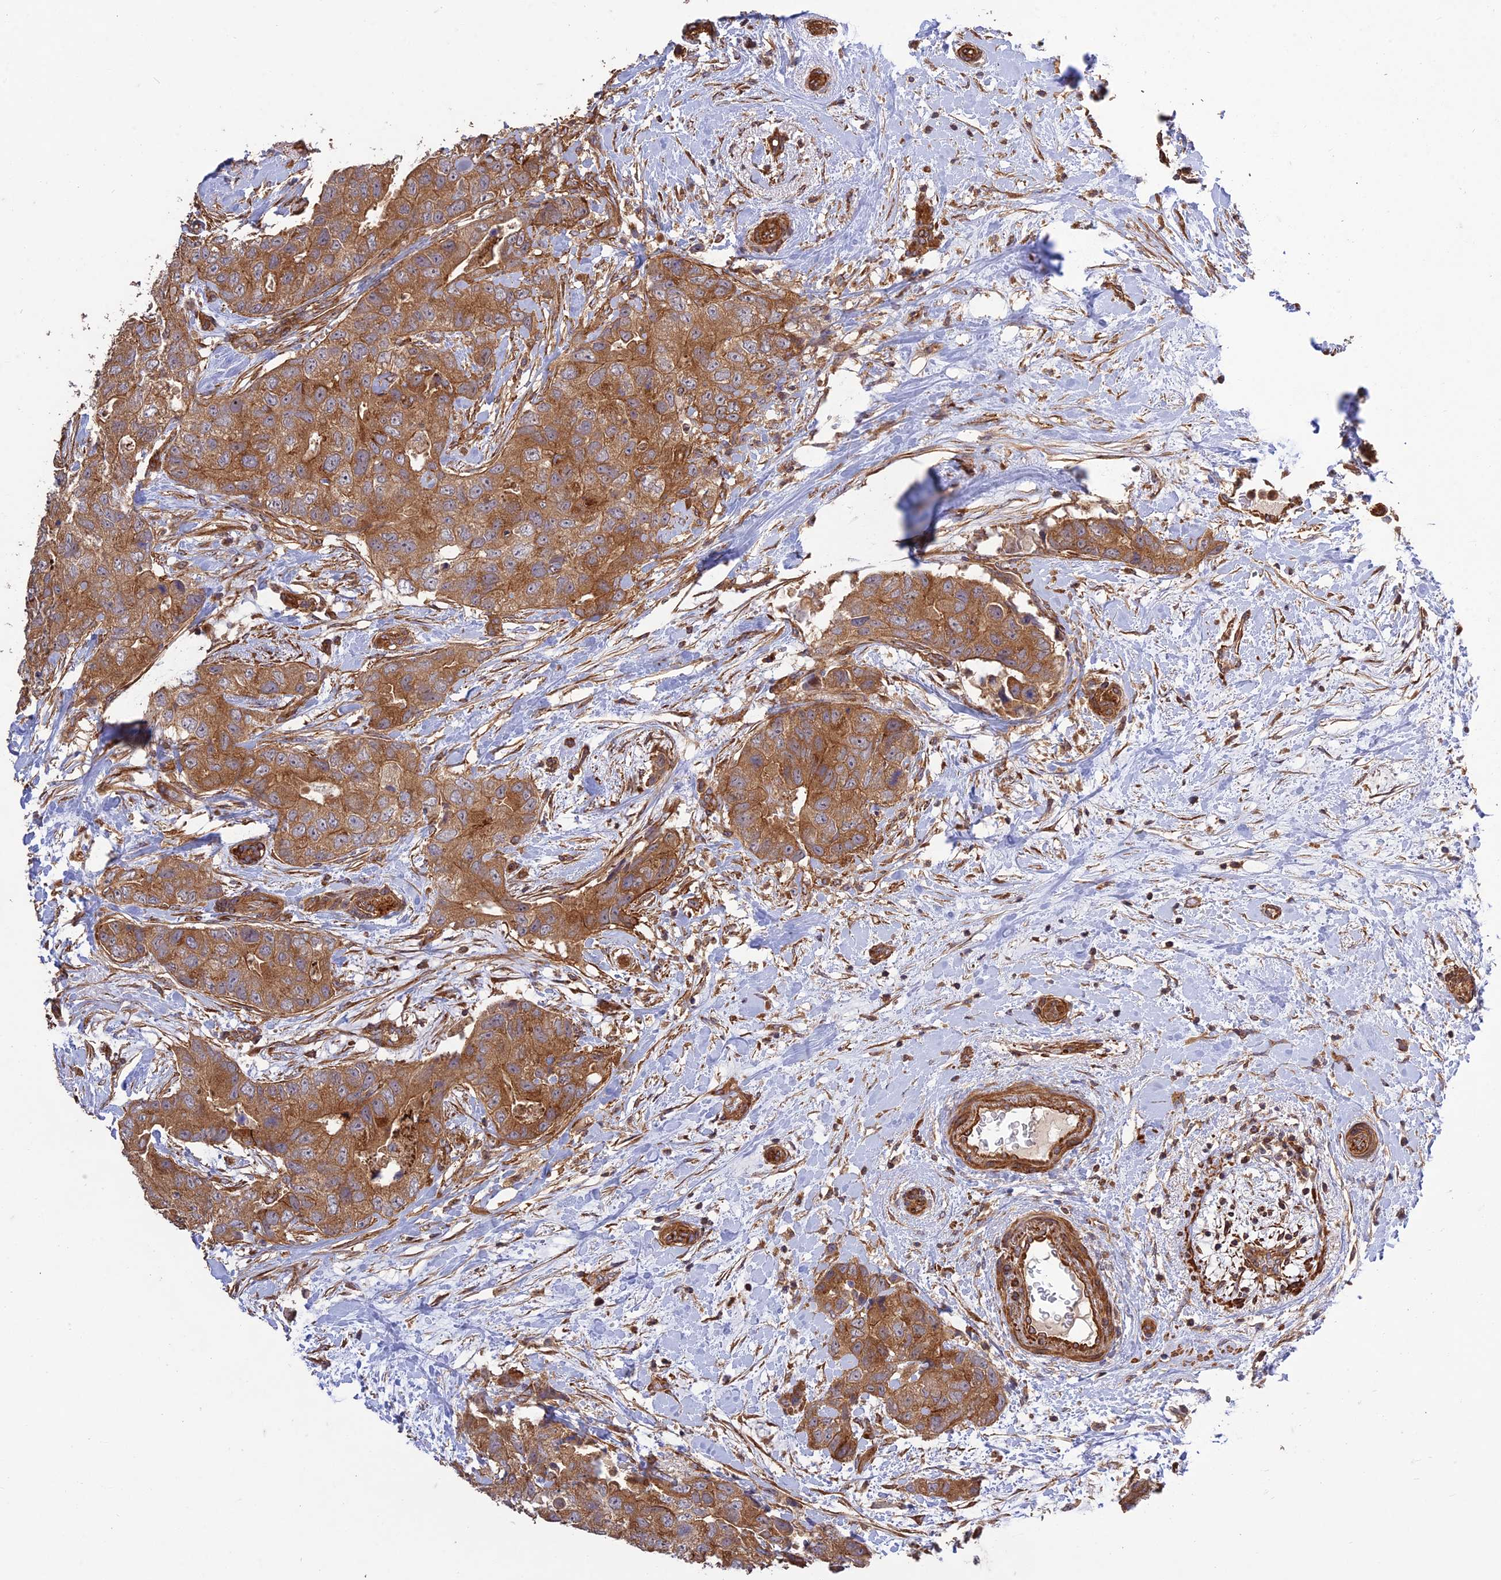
{"staining": {"intensity": "moderate", "quantity": ">75%", "location": "cytoplasmic/membranous"}, "tissue": "breast cancer", "cell_type": "Tumor cells", "image_type": "cancer", "snomed": [{"axis": "morphology", "description": "Duct carcinoma"}, {"axis": "topography", "description": "Breast"}], "caption": "Protein staining of breast cancer (infiltrating ductal carcinoma) tissue reveals moderate cytoplasmic/membranous positivity in approximately >75% of tumor cells.", "gene": "TMEM131L", "patient": {"sex": "female", "age": 62}}